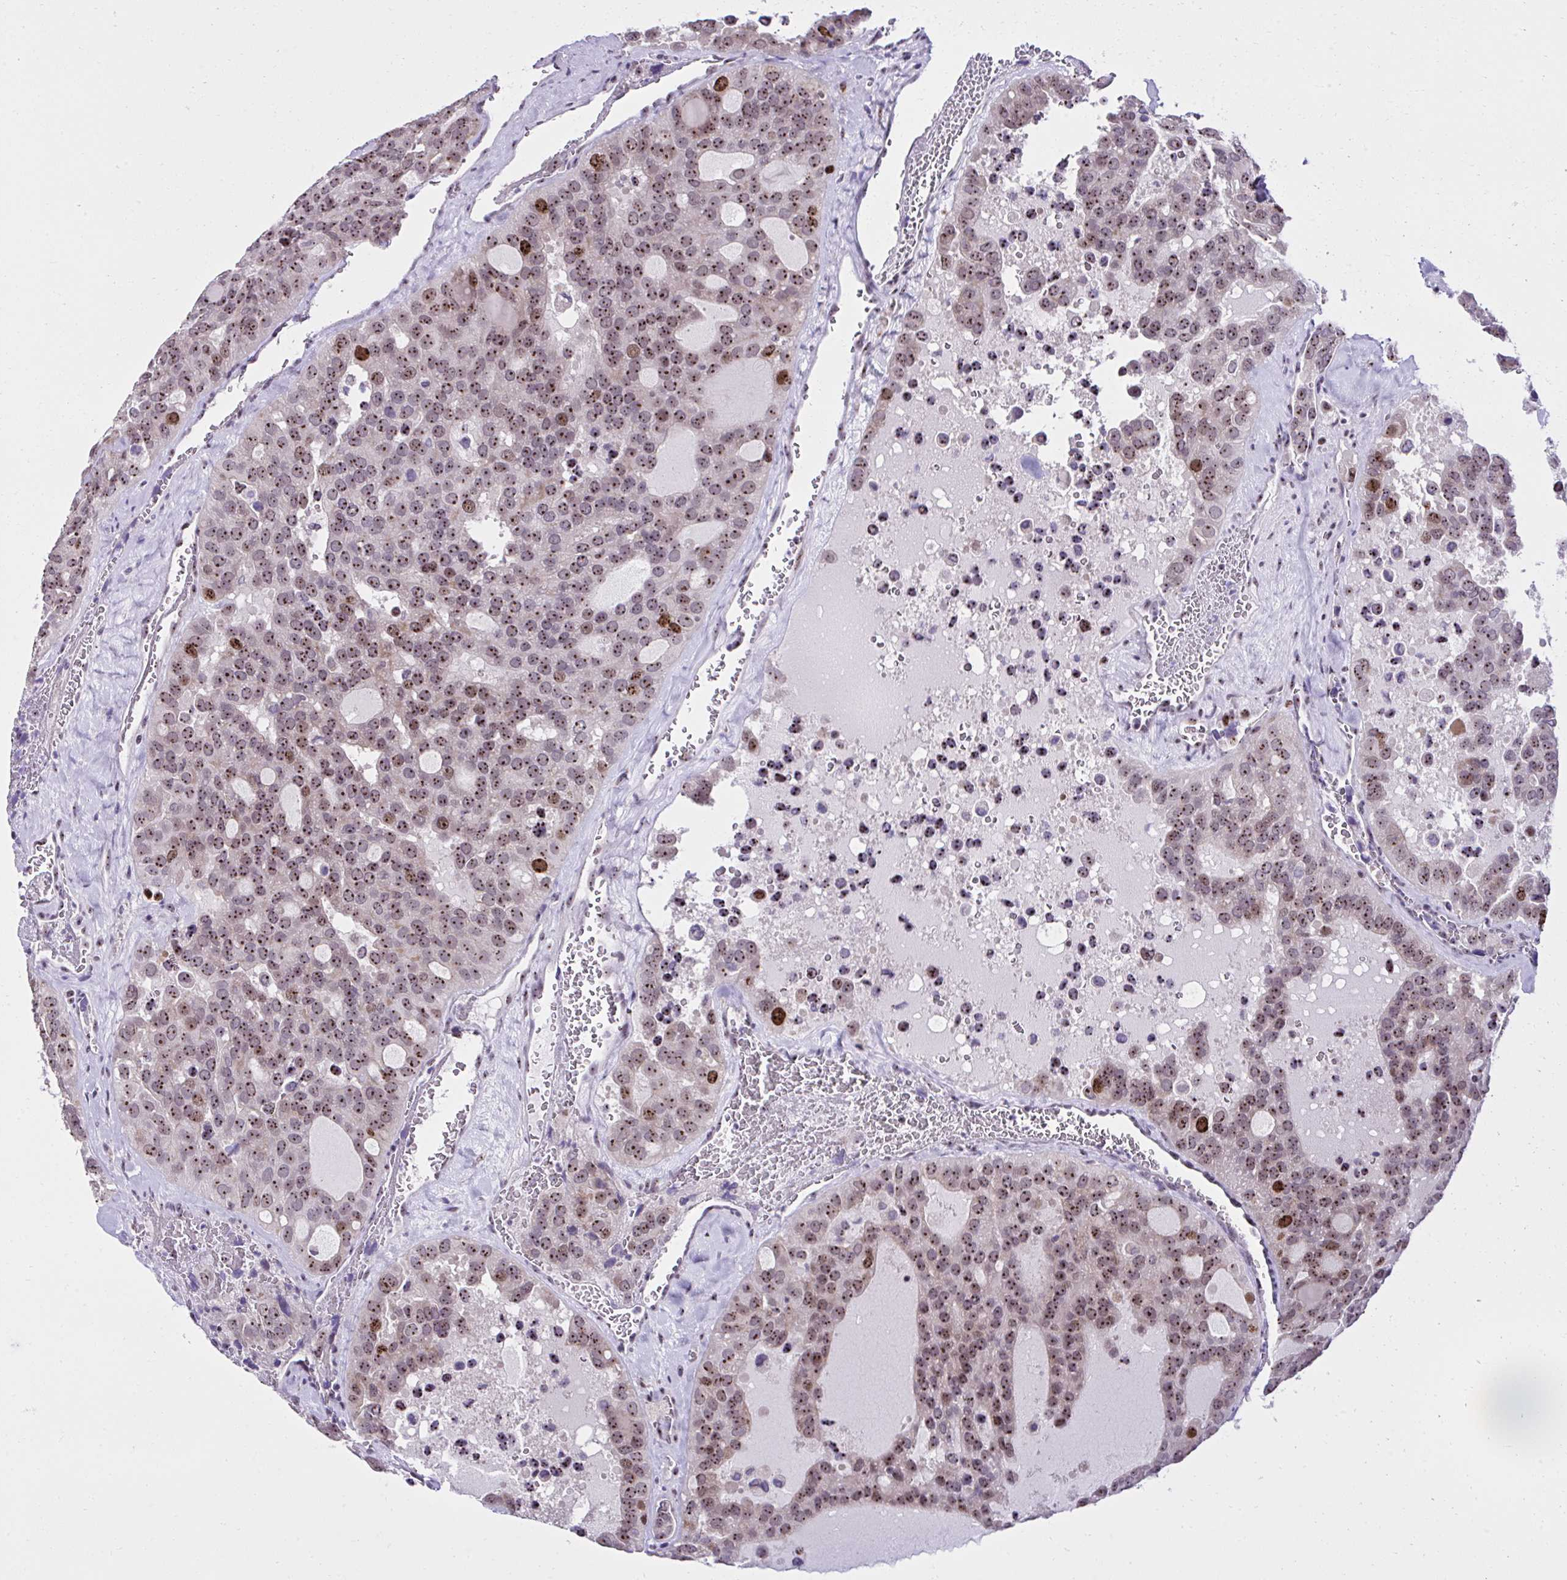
{"staining": {"intensity": "moderate", "quantity": "25%-75%", "location": "nuclear"}, "tissue": "thyroid cancer", "cell_type": "Tumor cells", "image_type": "cancer", "snomed": [{"axis": "morphology", "description": "Follicular adenoma carcinoma, NOS"}, {"axis": "topography", "description": "Thyroid gland"}], "caption": "IHC staining of thyroid follicular adenoma carcinoma, which displays medium levels of moderate nuclear expression in approximately 25%-75% of tumor cells indicating moderate nuclear protein expression. The staining was performed using DAB (3,3'-diaminobenzidine) (brown) for protein detection and nuclei were counterstained in hematoxylin (blue).", "gene": "CEP72", "patient": {"sex": "male", "age": 75}}